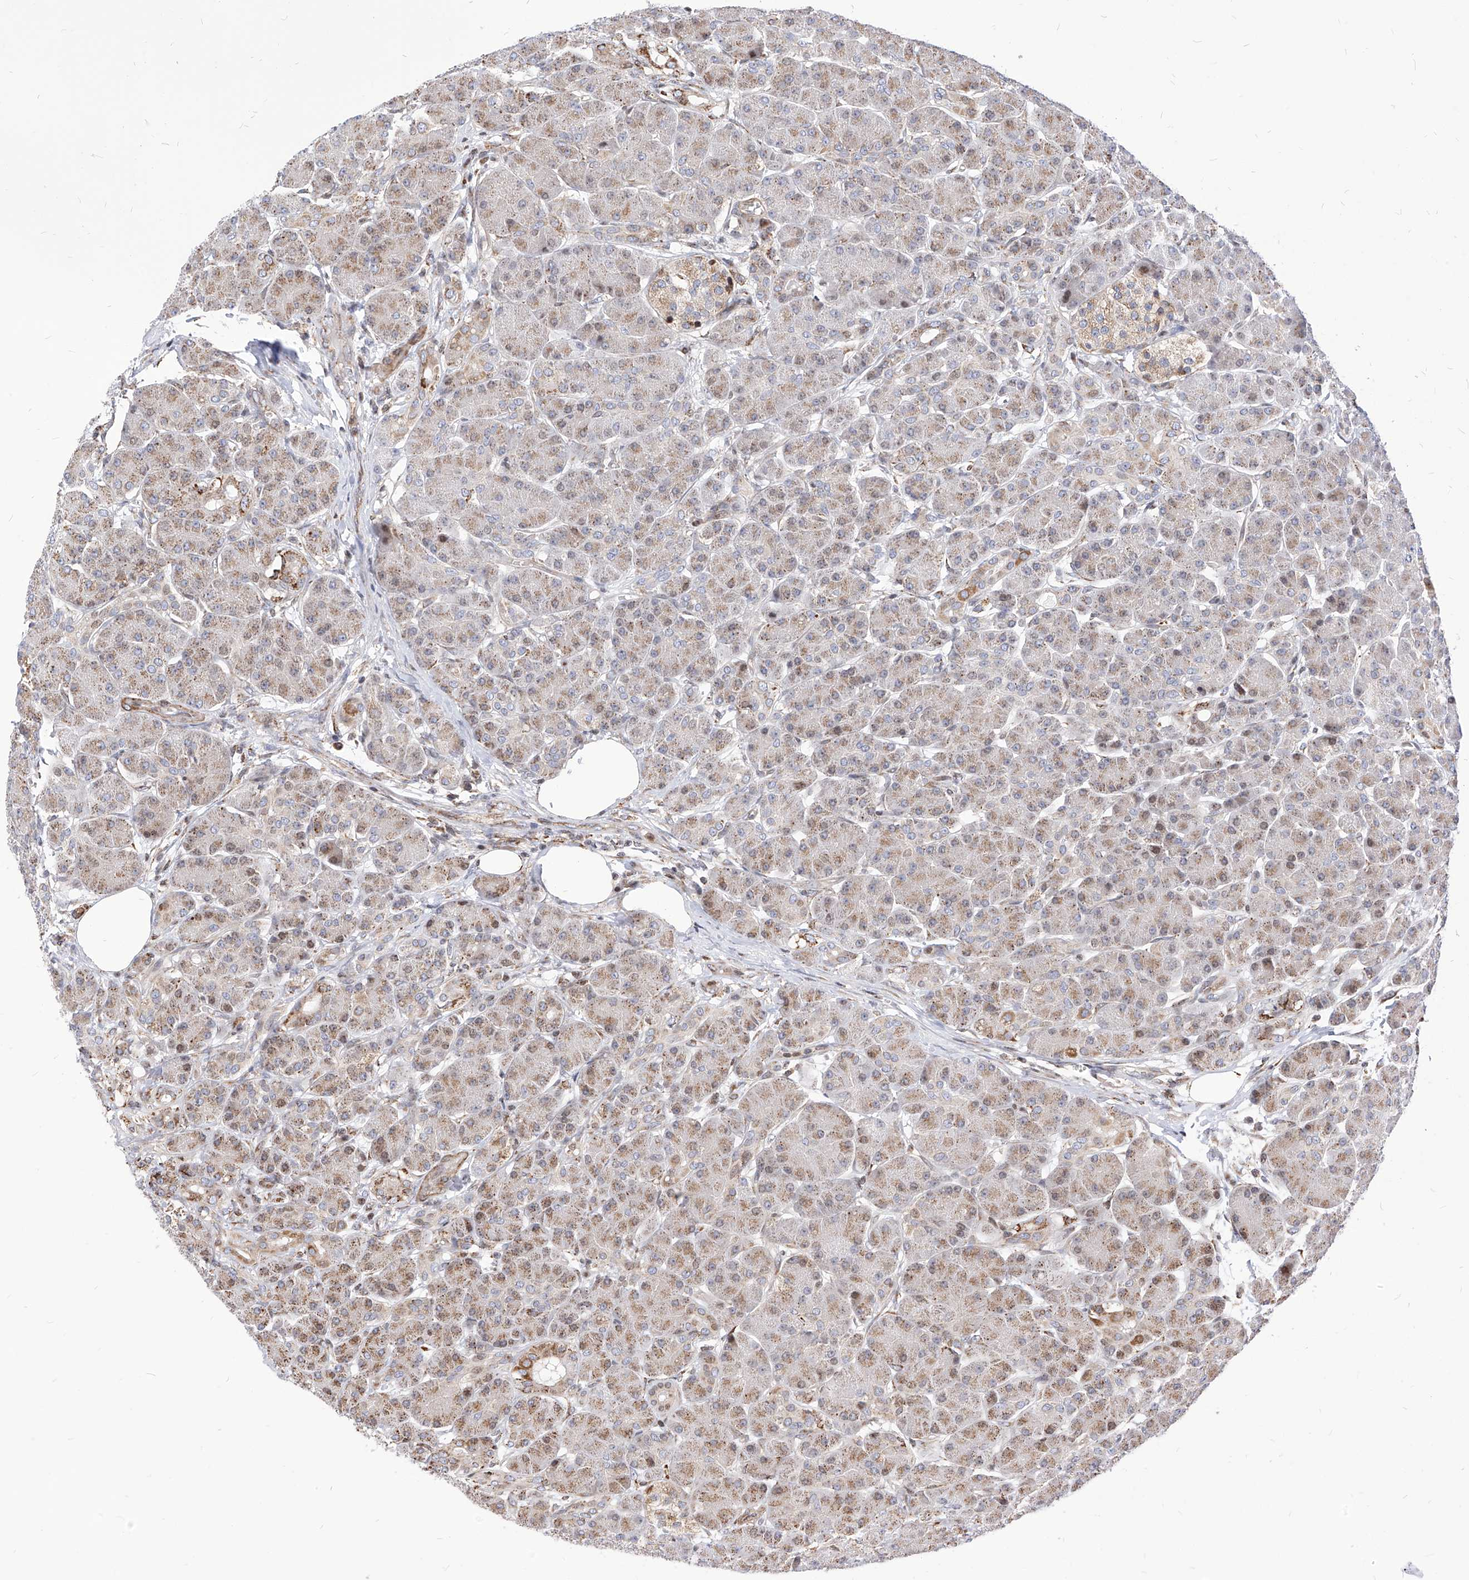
{"staining": {"intensity": "moderate", "quantity": "25%-75%", "location": "cytoplasmic/membranous"}, "tissue": "pancreas", "cell_type": "Exocrine glandular cells", "image_type": "normal", "snomed": [{"axis": "morphology", "description": "Normal tissue, NOS"}, {"axis": "topography", "description": "Pancreas"}], "caption": "Pancreas stained with immunohistochemistry exhibits moderate cytoplasmic/membranous positivity in about 25%-75% of exocrine glandular cells.", "gene": "TTLL8", "patient": {"sex": "male", "age": 63}}